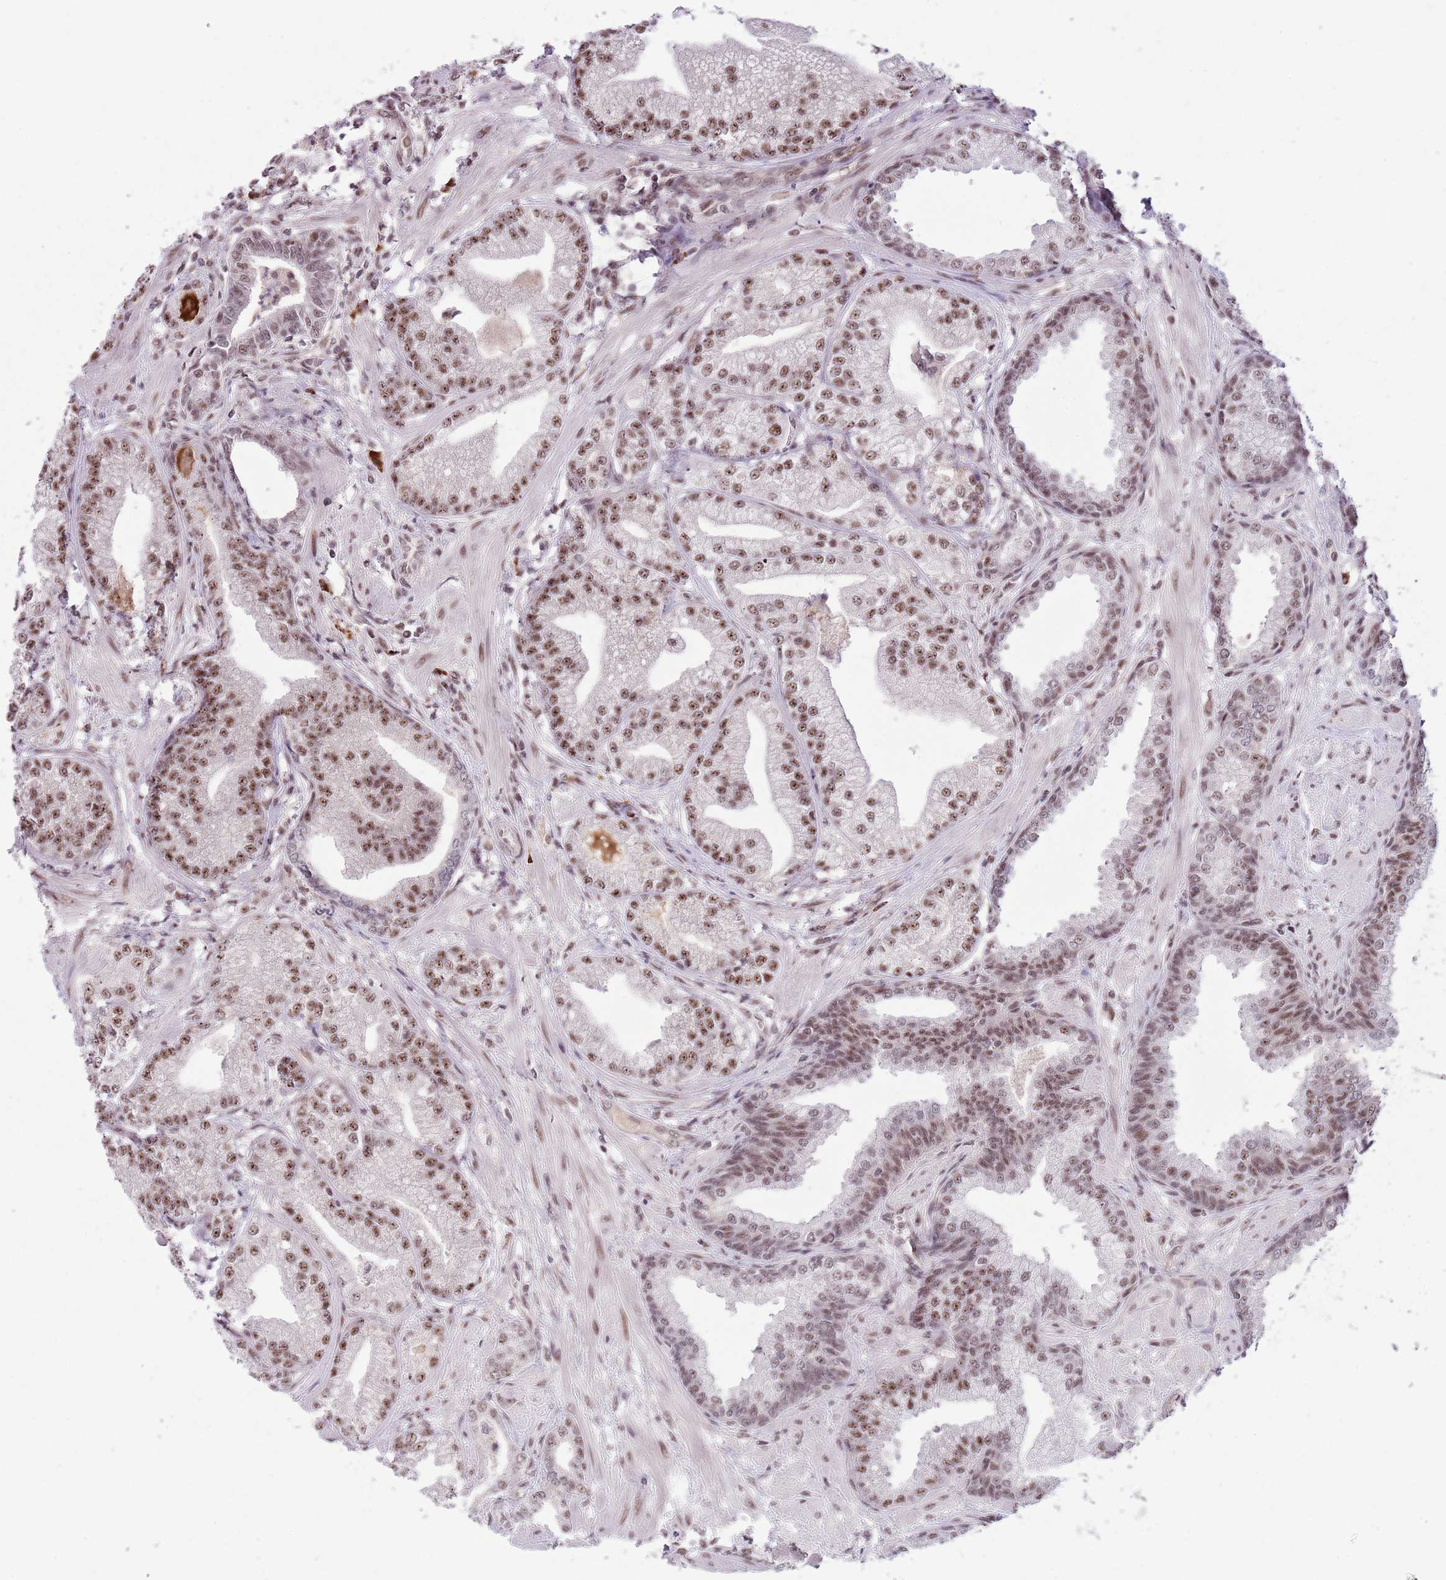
{"staining": {"intensity": "moderate", "quantity": ">75%", "location": "nuclear"}, "tissue": "prostate cancer", "cell_type": "Tumor cells", "image_type": "cancer", "snomed": [{"axis": "morphology", "description": "Adenocarcinoma, Low grade"}, {"axis": "topography", "description": "Prostate"}], "caption": "There is medium levels of moderate nuclear staining in tumor cells of adenocarcinoma (low-grade) (prostate), as demonstrated by immunohistochemical staining (brown color).", "gene": "SIPA1L3", "patient": {"sex": "male", "age": 55}}